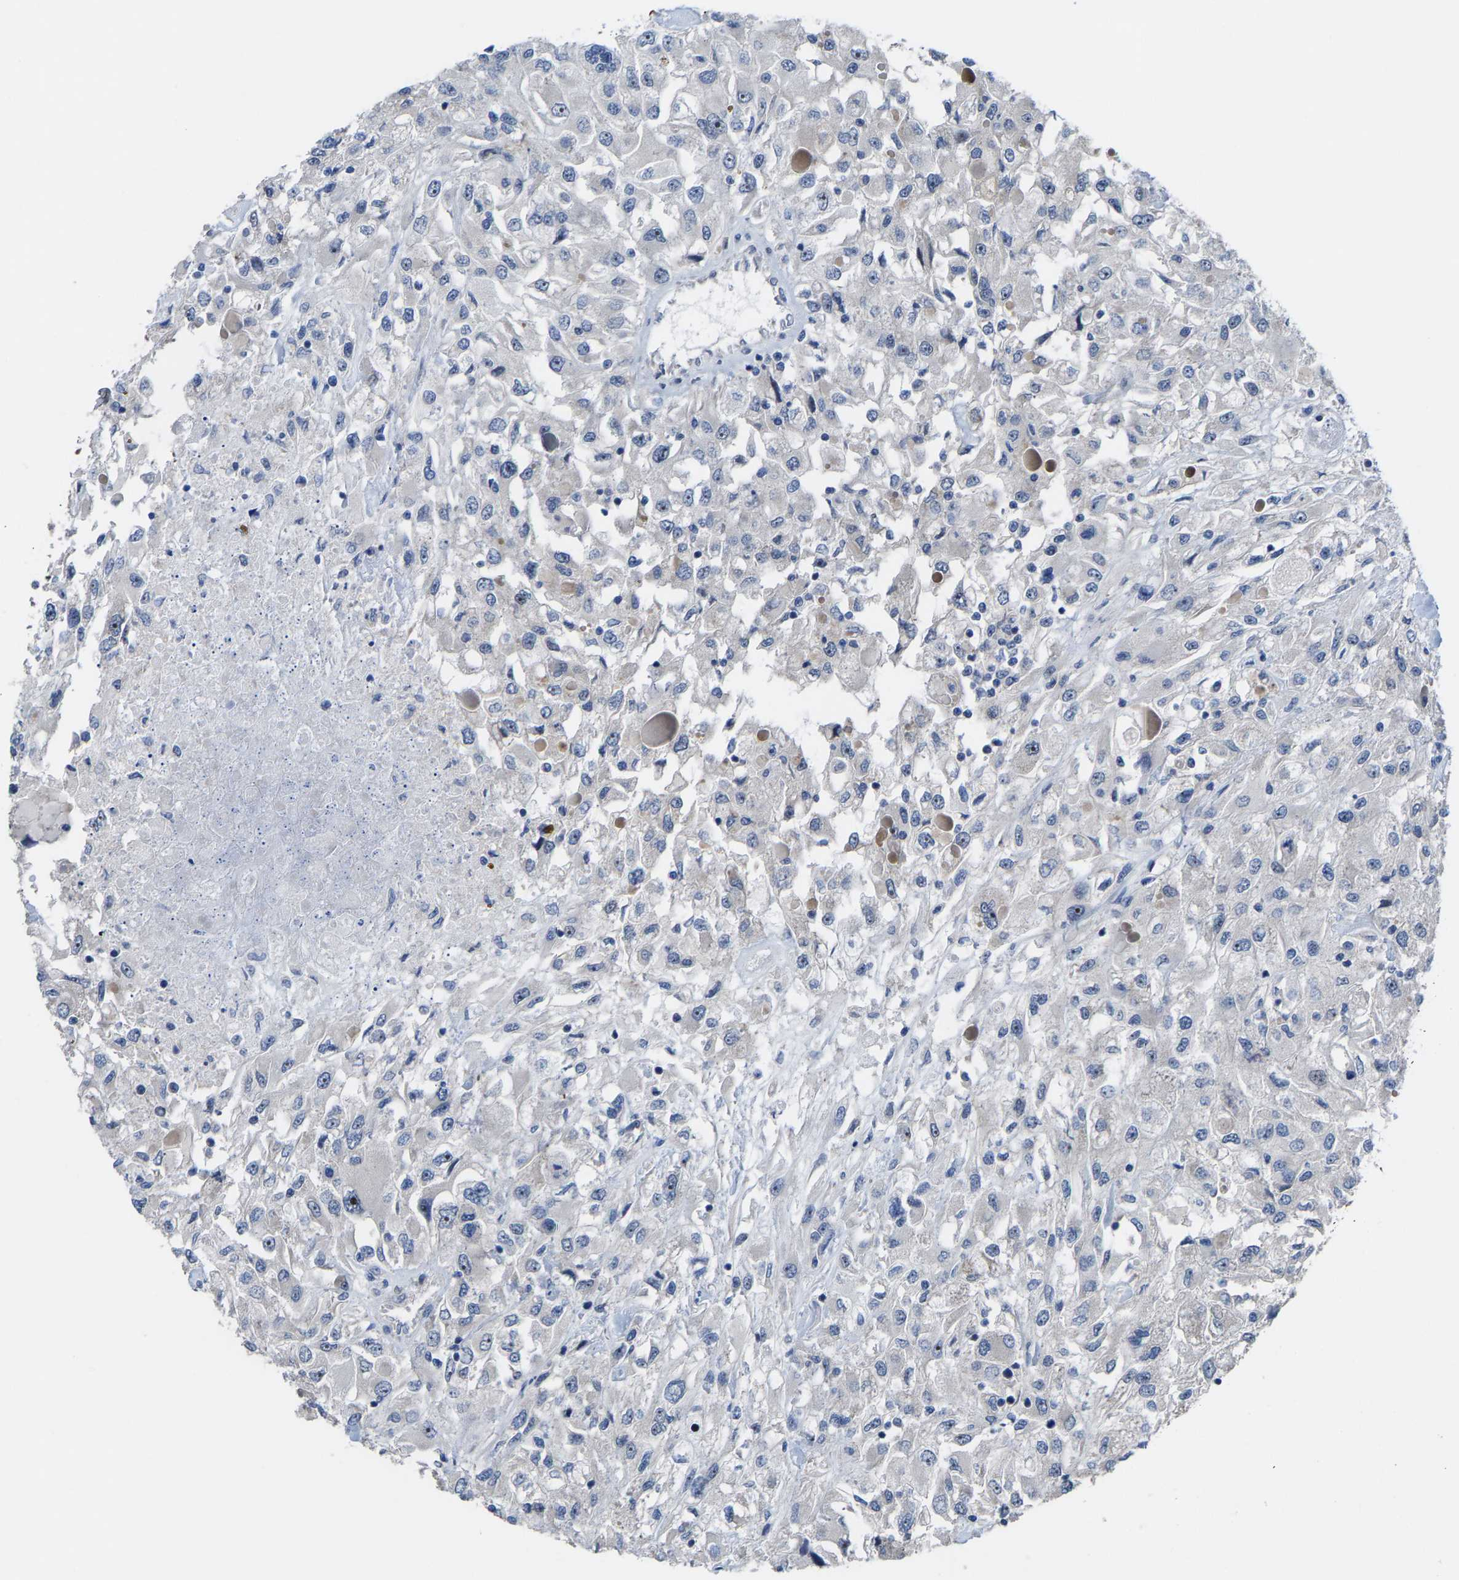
{"staining": {"intensity": "negative", "quantity": "none", "location": "none"}, "tissue": "renal cancer", "cell_type": "Tumor cells", "image_type": "cancer", "snomed": [{"axis": "morphology", "description": "Adenocarcinoma, NOS"}, {"axis": "topography", "description": "Kidney"}], "caption": "High power microscopy photomicrograph of an immunohistochemistry (IHC) image of renal adenocarcinoma, revealing no significant positivity in tumor cells. Brightfield microscopy of immunohistochemistry stained with DAB (brown) and hematoxylin (blue), captured at high magnification.", "gene": "HAUS6", "patient": {"sex": "female", "age": 52}}